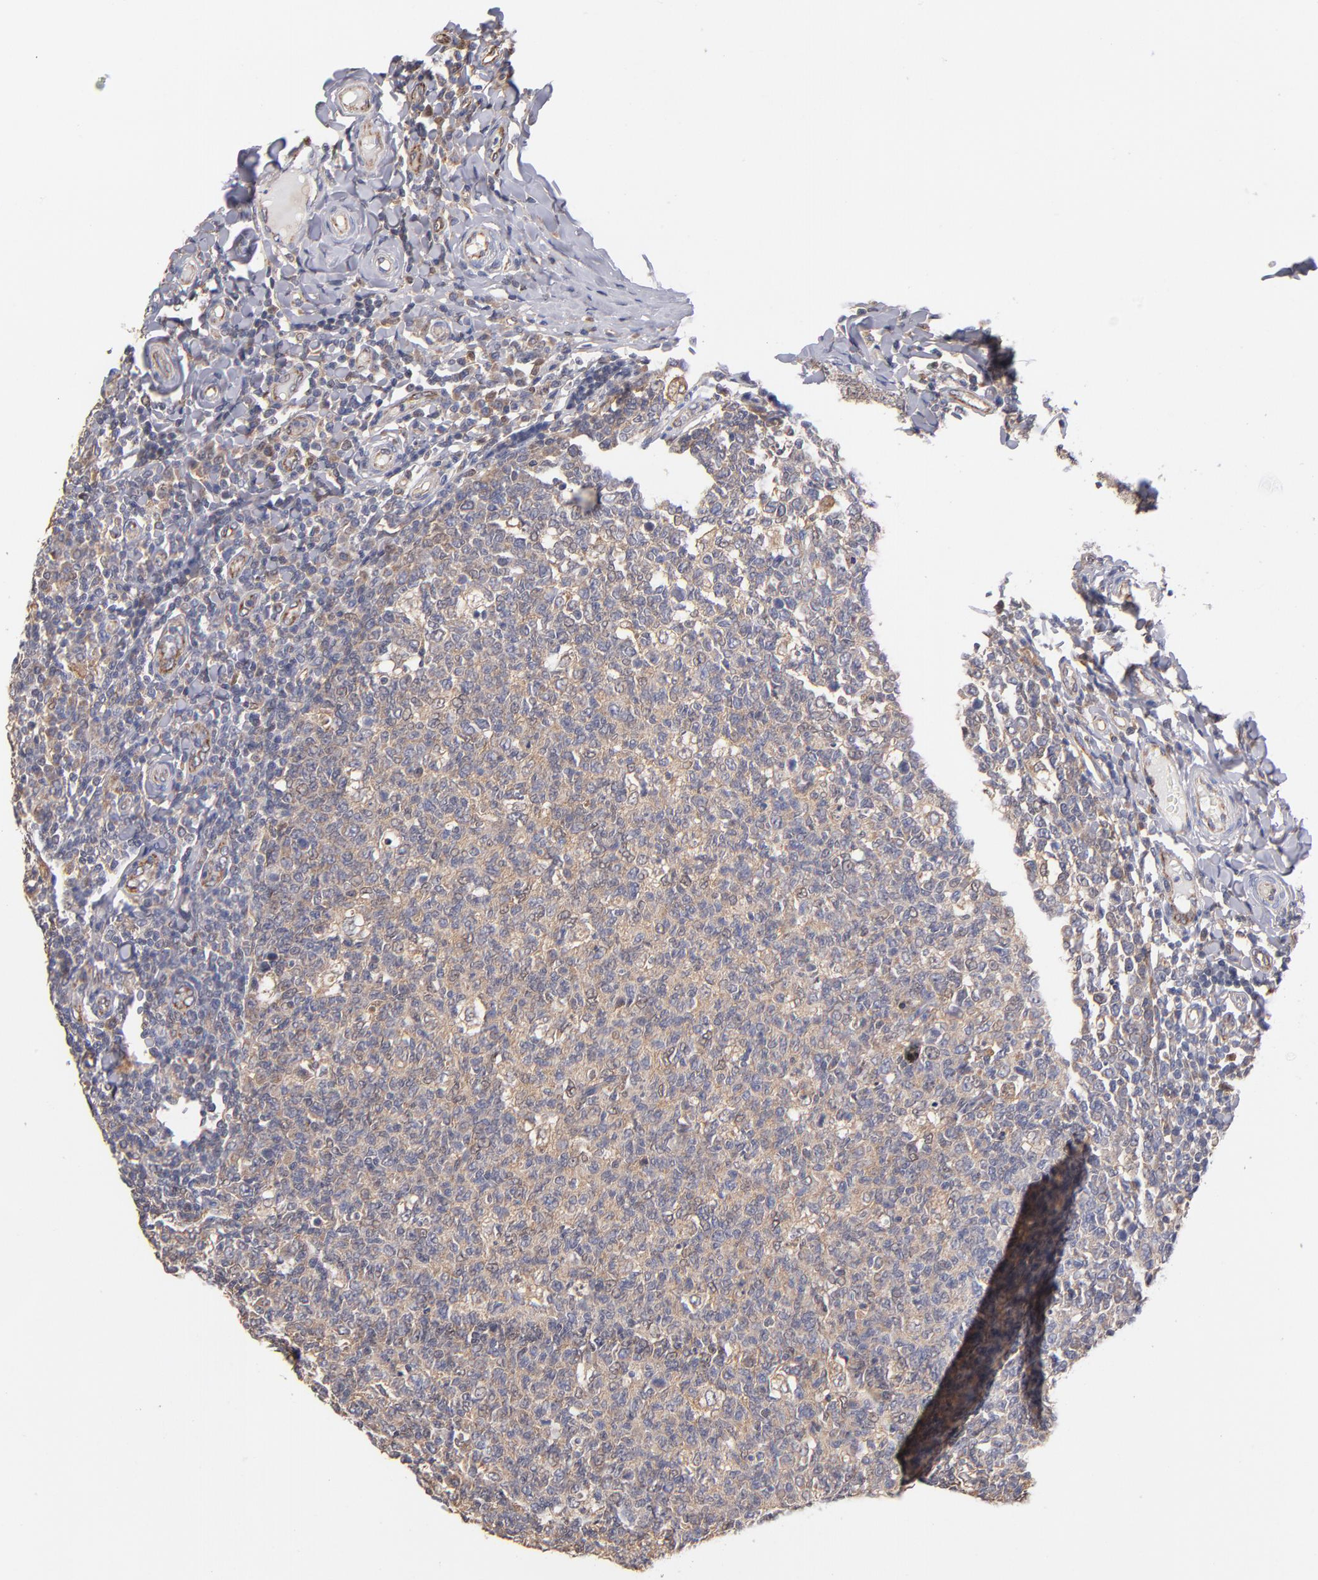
{"staining": {"intensity": "weak", "quantity": "<25%", "location": "cytoplasmic/membranous"}, "tissue": "tonsil", "cell_type": "Non-germinal center cells", "image_type": "normal", "snomed": [{"axis": "morphology", "description": "Normal tissue, NOS"}, {"axis": "topography", "description": "Tonsil"}], "caption": "High magnification brightfield microscopy of benign tonsil stained with DAB (brown) and counterstained with hematoxylin (blue): non-germinal center cells show no significant staining.", "gene": "GMFB", "patient": {"sex": "male", "age": 6}}